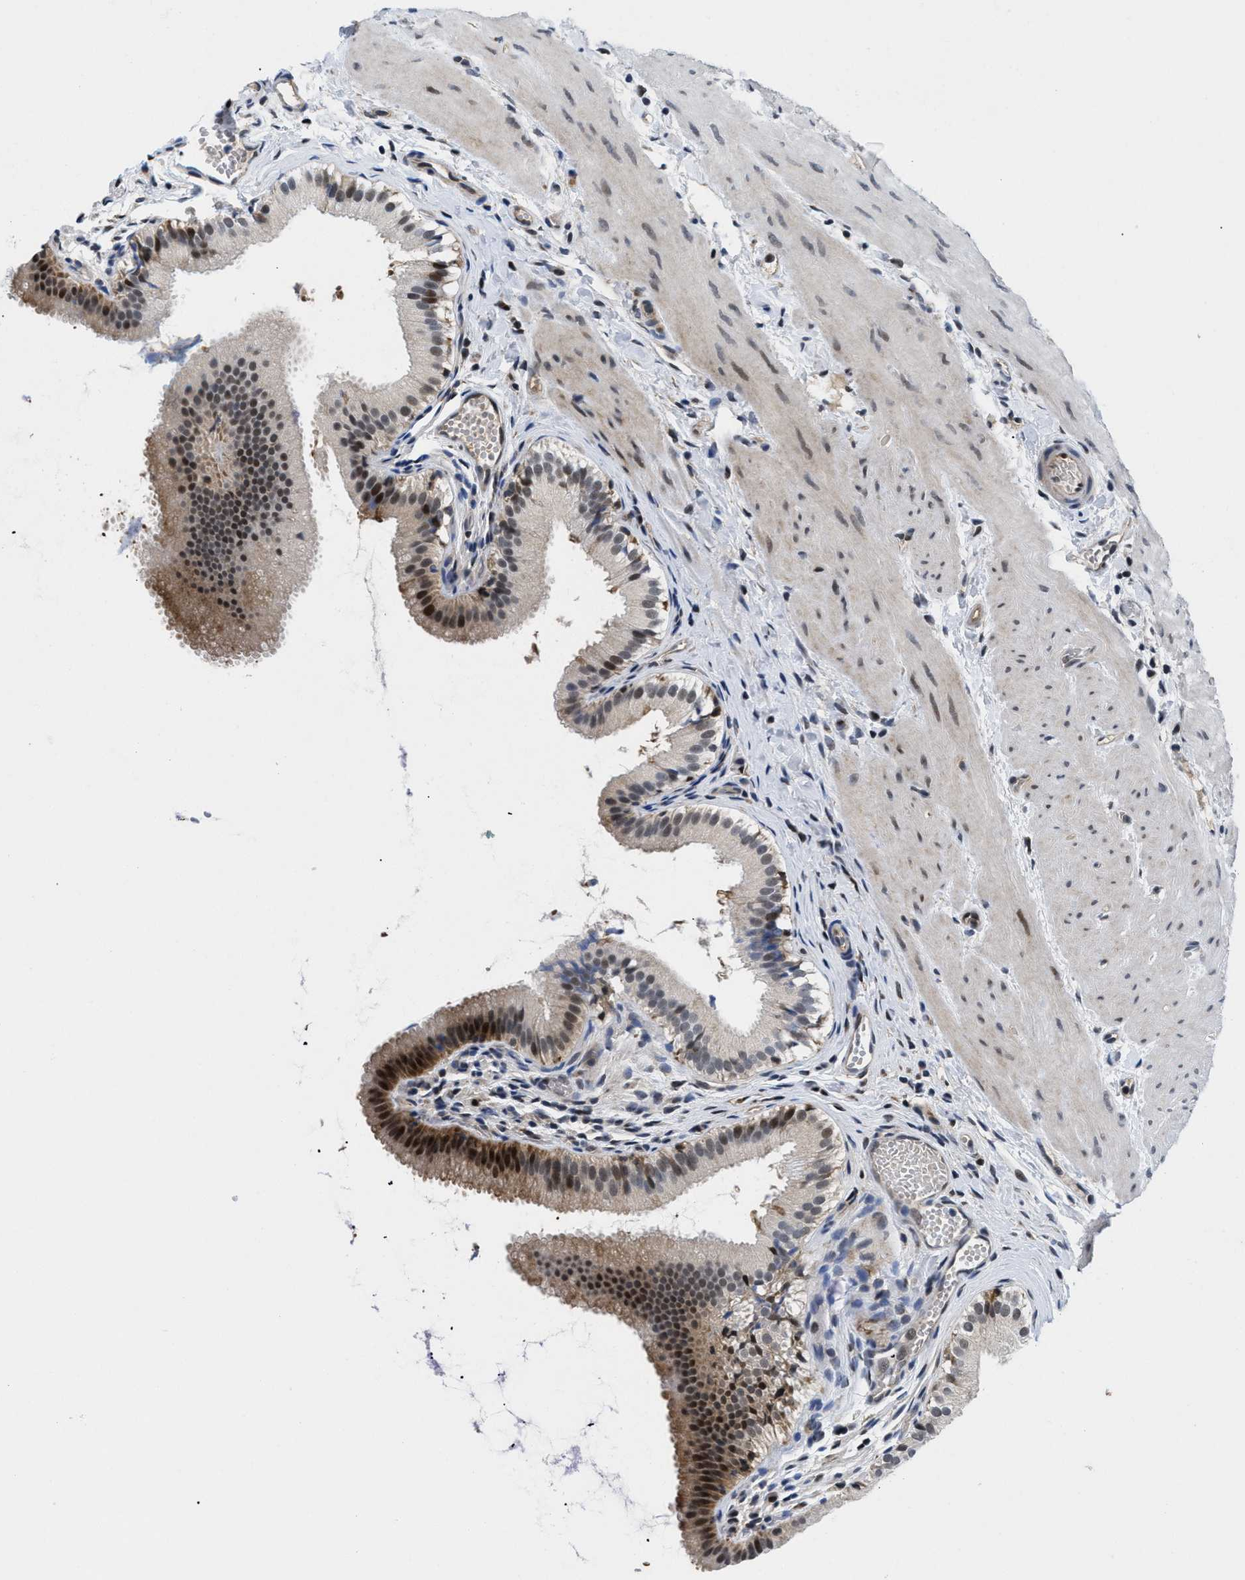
{"staining": {"intensity": "strong", "quantity": ">75%", "location": "cytoplasmic/membranous,nuclear"}, "tissue": "gallbladder", "cell_type": "Glandular cells", "image_type": "normal", "snomed": [{"axis": "morphology", "description": "Normal tissue, NOS"}, {"axis": "topography", "description": "Gallbladder"}], "caption": "Strong cytoplasmic/membranous,nuclear positivity is seen in about >75% of glandular cells in normal gallbladder. (Brightfield microscopy of DAB IHC at high magnification).", "gene": "SLC29A2", "patient": {"sex": "female", "age": 26}}